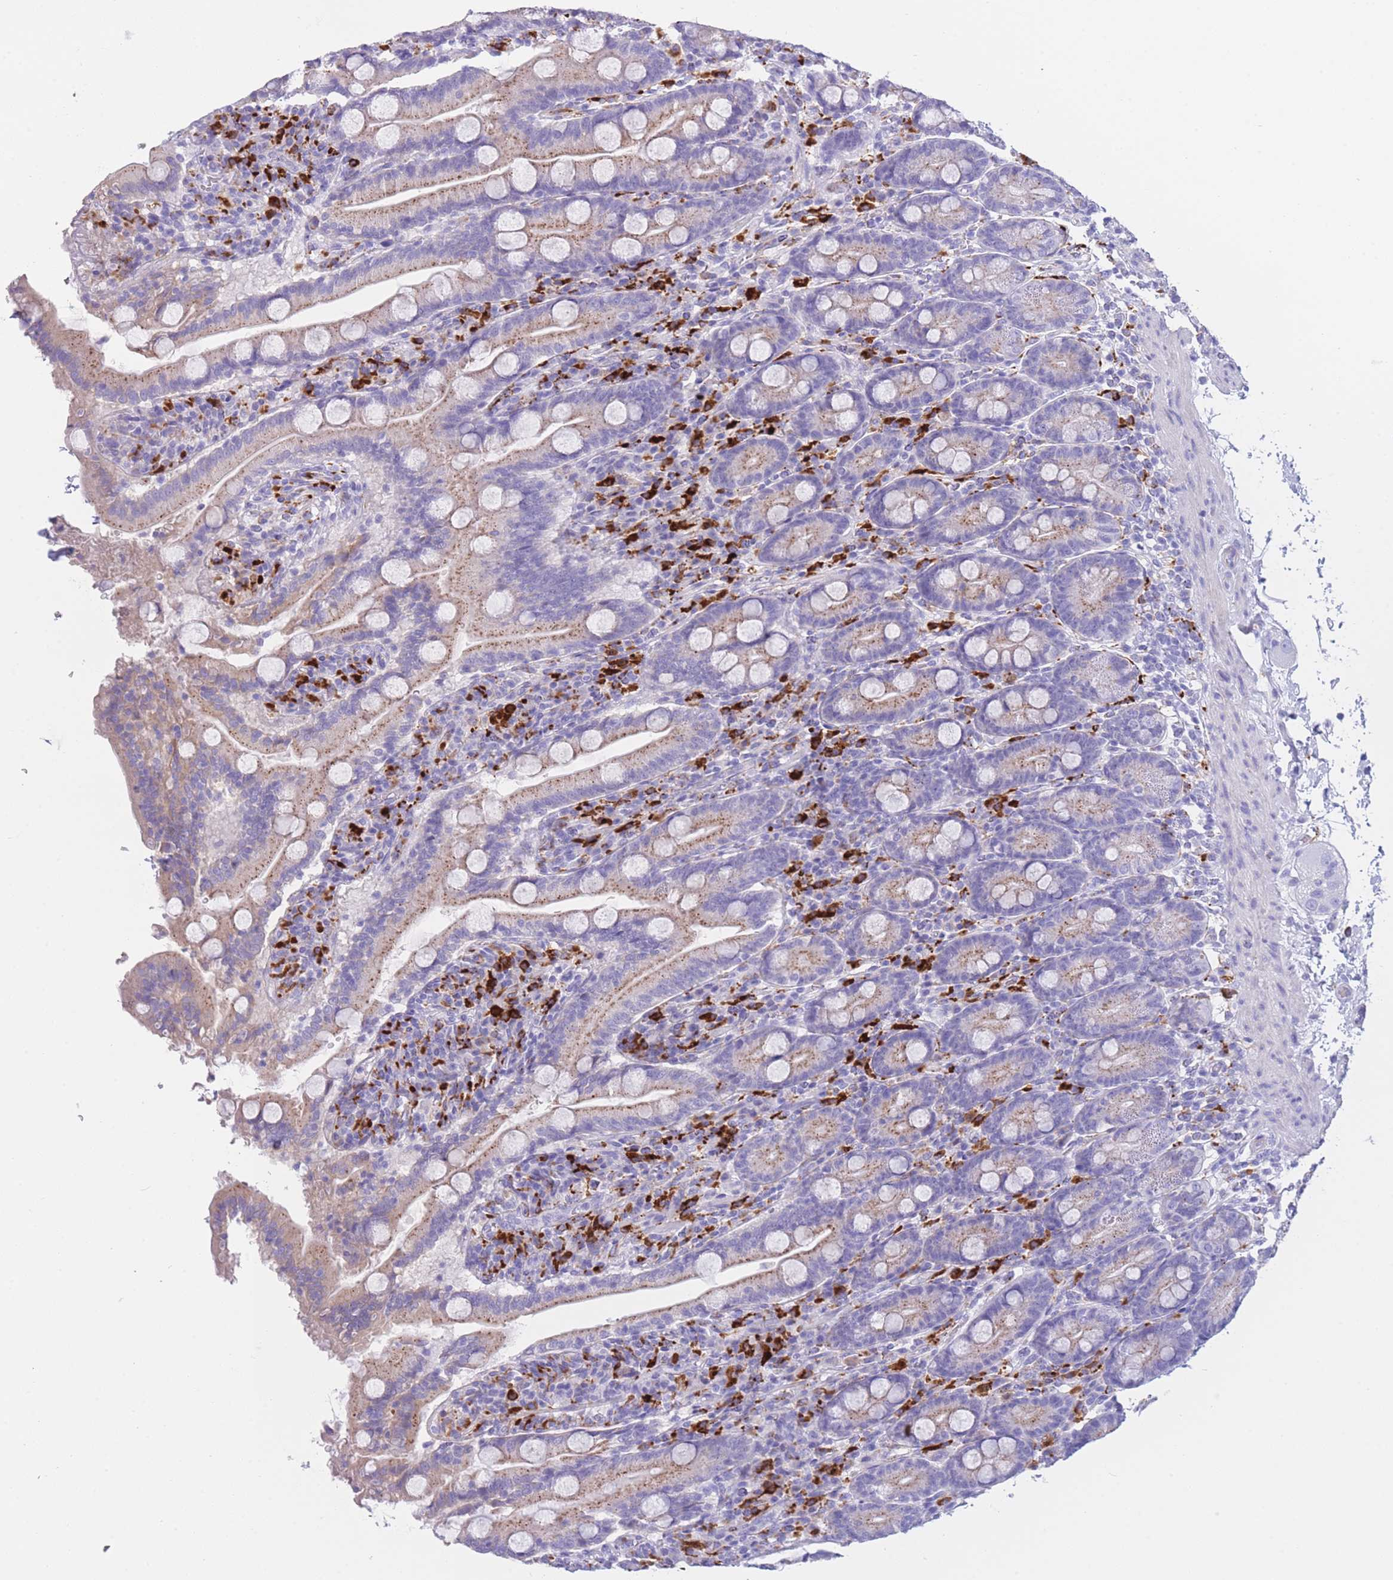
{"staining": {"intensity": "negative", "quantity": "none", "location": "none"}, "tissue": "duodenum", "cell_type": "Glandular cells", "image_type": "normal", "snomed": [{"axis": "morphology", "description": "Normal tissue, NOS"}, {"axis": "topography", "description": "Duodenum"}], "caption": "An immunohistochemistry micrograph of benign duodenum is shown. There is no staining in glandular cells of duodenum.", "gene": "PLBD1", "patient": {"sex": "male", "age": 35}}